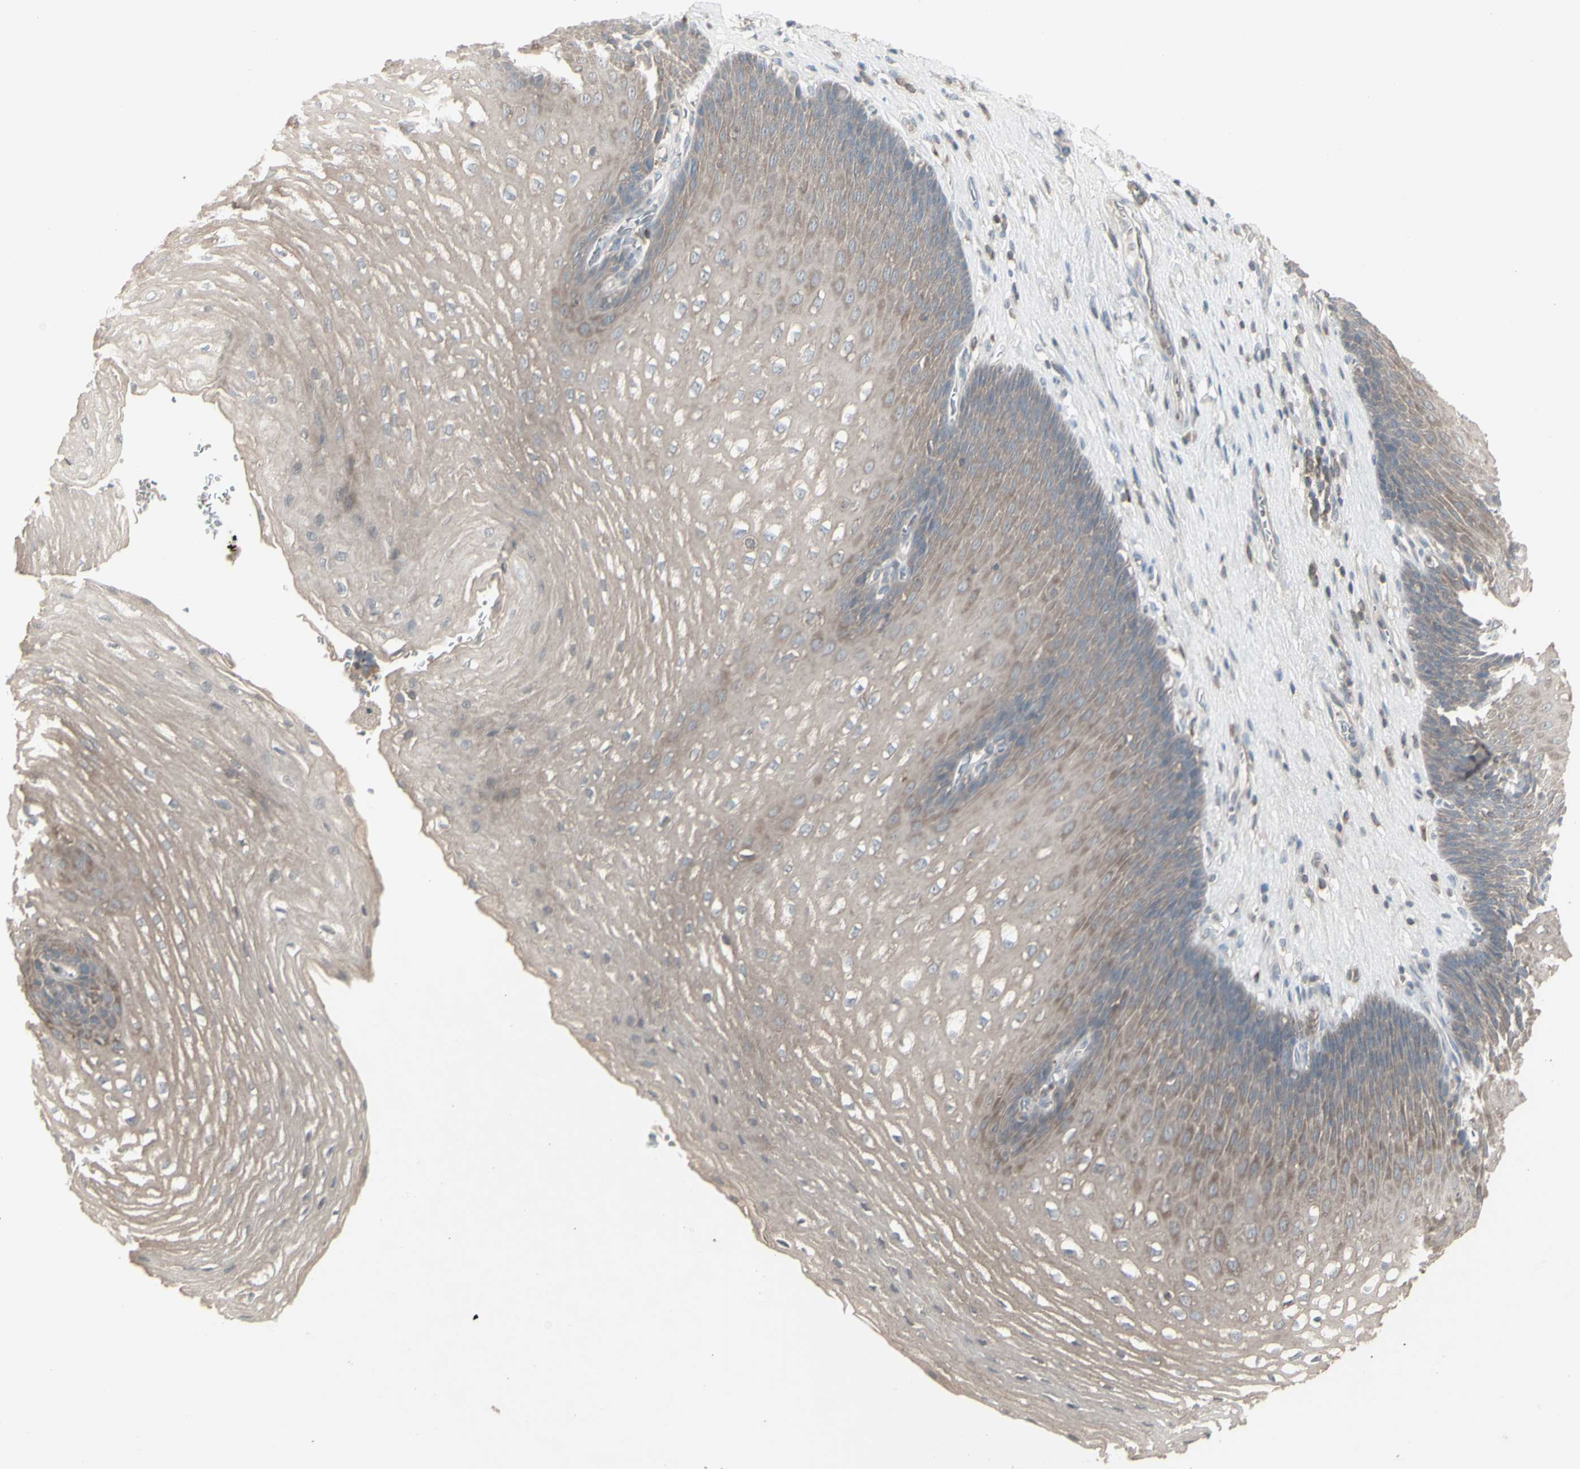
{"staining": {"intensity": "weak", "quantity": ">75%", "location": "cytoplasmic/membranous"}, "tissue": "esophagus", "cell_type": "Squamous epithelial cells", "image_type": "normal", "snomed": [{"axis": "morphology", "description": "Normal tissue, NOS"}, {"axis": "topography", "description": "Esophagus"}], "caption": "Weak cytoplasmic/membranous positivity is seen in approximately >75% of squamous epithelial cells in unremarkable esophagus. (brown staining indicates protein expression, while blue staining denotes nuclei).", "gene": "CSK", "patient": {"sex": "male", "age": 48}}